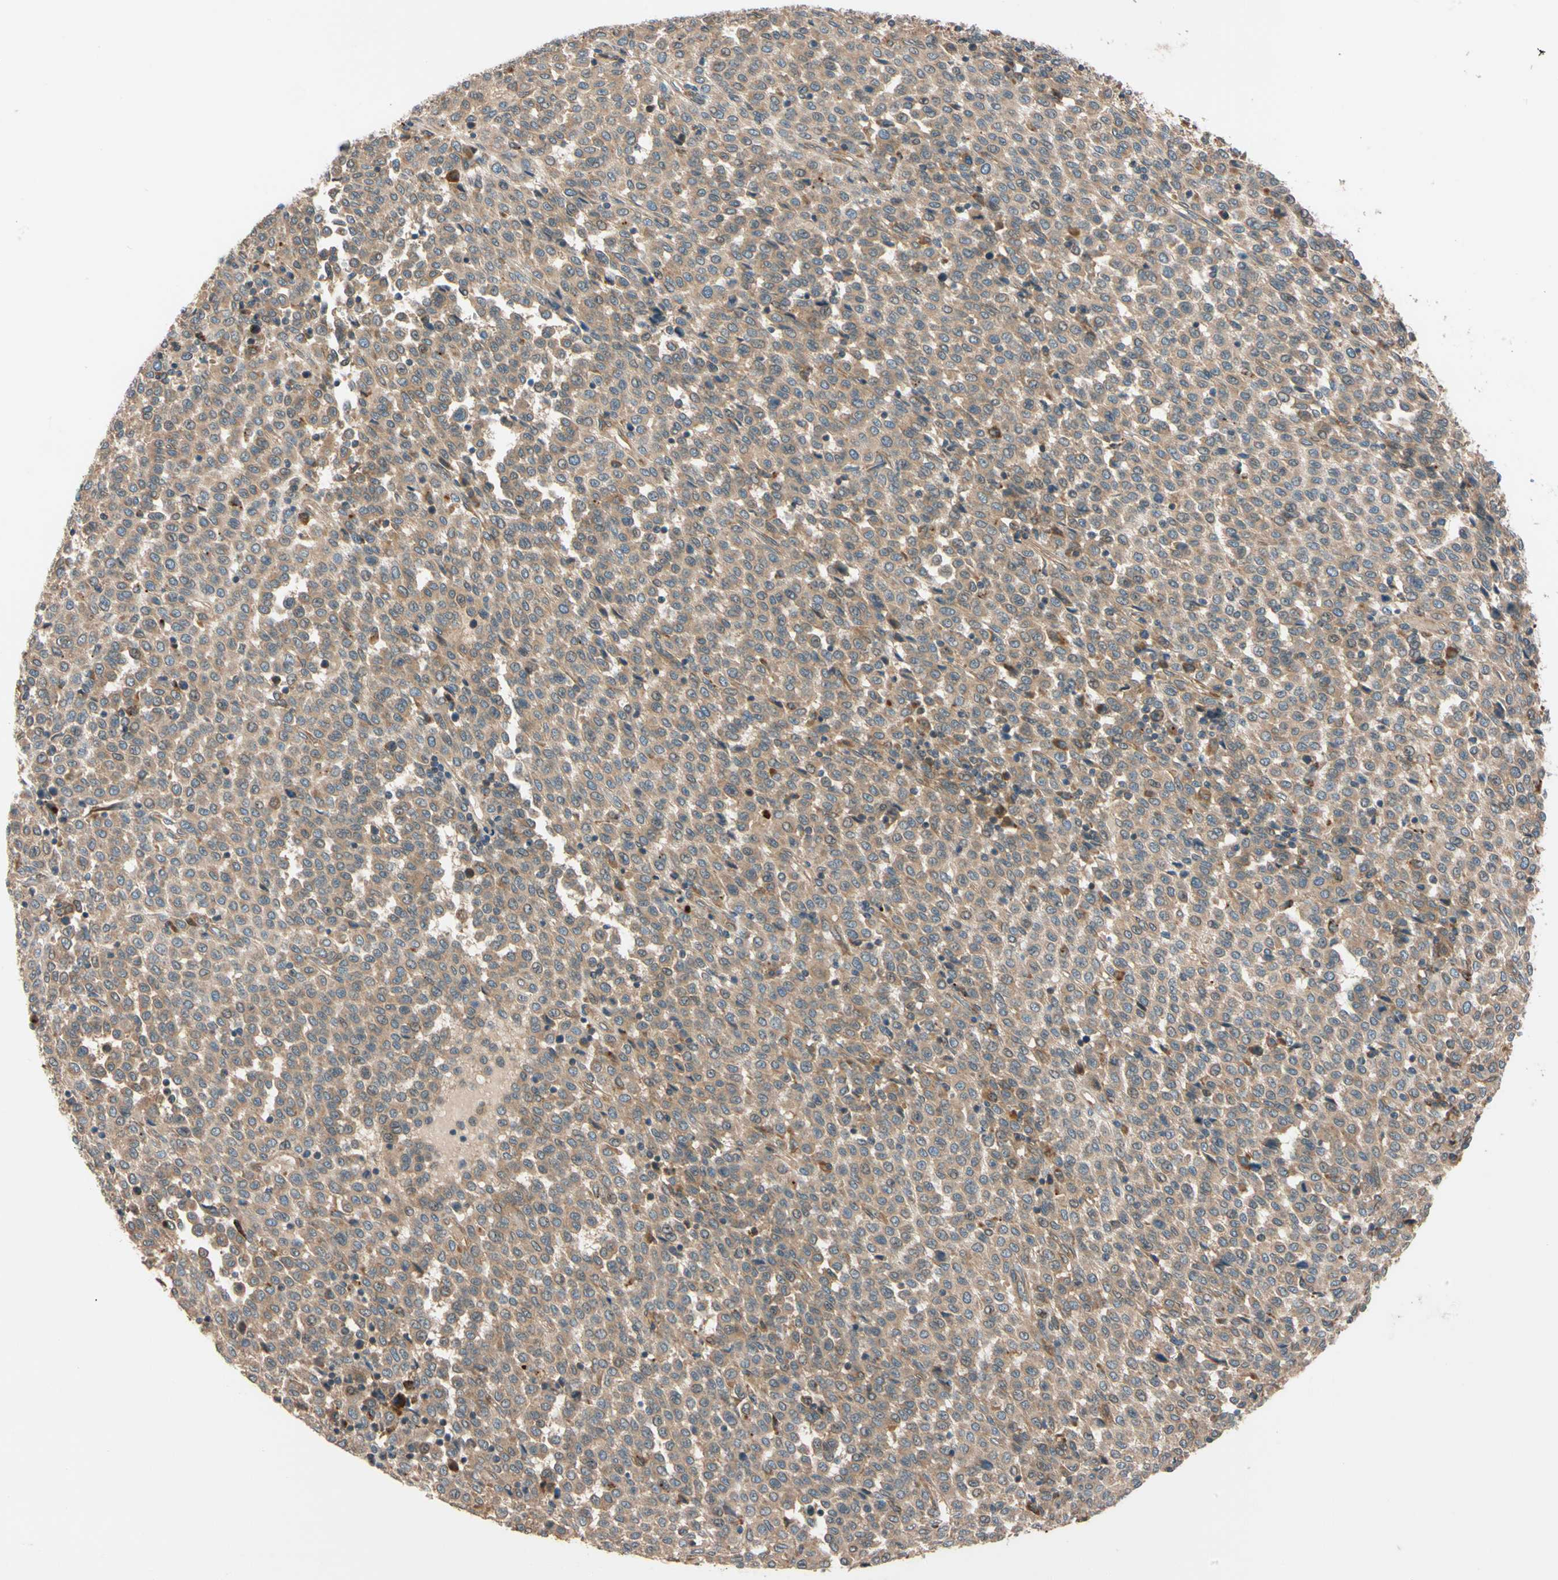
{"staining": {"intensity": "moderate", "quantity": ">75%", "location": "cytoplasmic/membranous"}, "tissue": "melanoma", "cell_type": "Tumor cells", "image_type": "cancer", "snomed": [{"axis": "morphology", "description": "Malignant melanoma, Metastatic site"}, {"axis": "topography", "description": "Pancreas"}], "caption": "An IHC image of tumor tissue is shown. Protein staining in brown highlights moderate cytoplasmic/membranous positivity in malignant melanoma (metastatic site) within tumor cells. (DAB IHC with brightfield microscopy, high magnification).", "gene": "PHYH", "patient": {"sex": "female", "age": 30}}